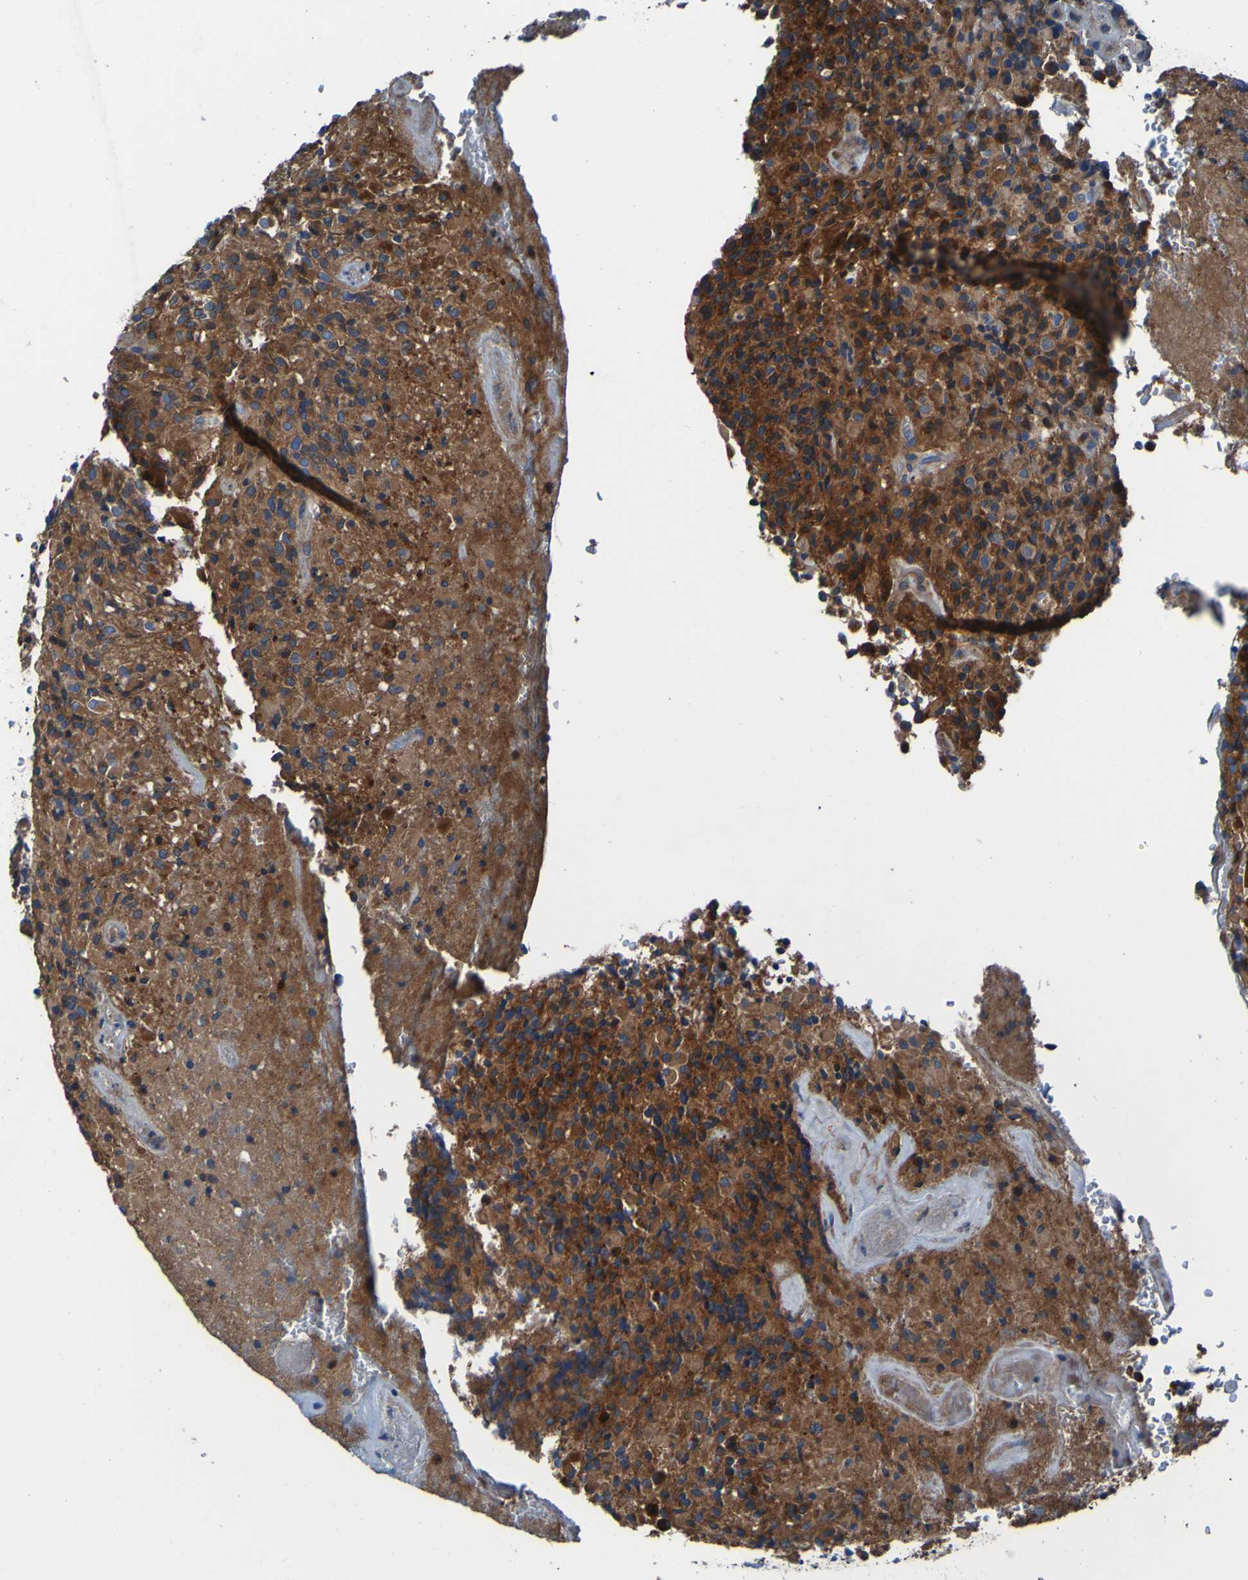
{"staining": {"intensity": "moderate", "quantity": ">75%", "location": "cytoplasmic/membranous"}, "tissue": "glioma", "cell_type": "Tumor cells", "image_type": "cancer", "snomed": [{"axis": "morphology", "description": "Glioma, malignant, High grade"}, {"axis": "topography", "description": "Brain"}], "caption": "Tumor cells display medium levels of moderate cytoplasmic/membranous staining in approximately >75% of cells in human glioma.", "gene": "RAB5B", "patient": {"sex": "male", "age": 71}}